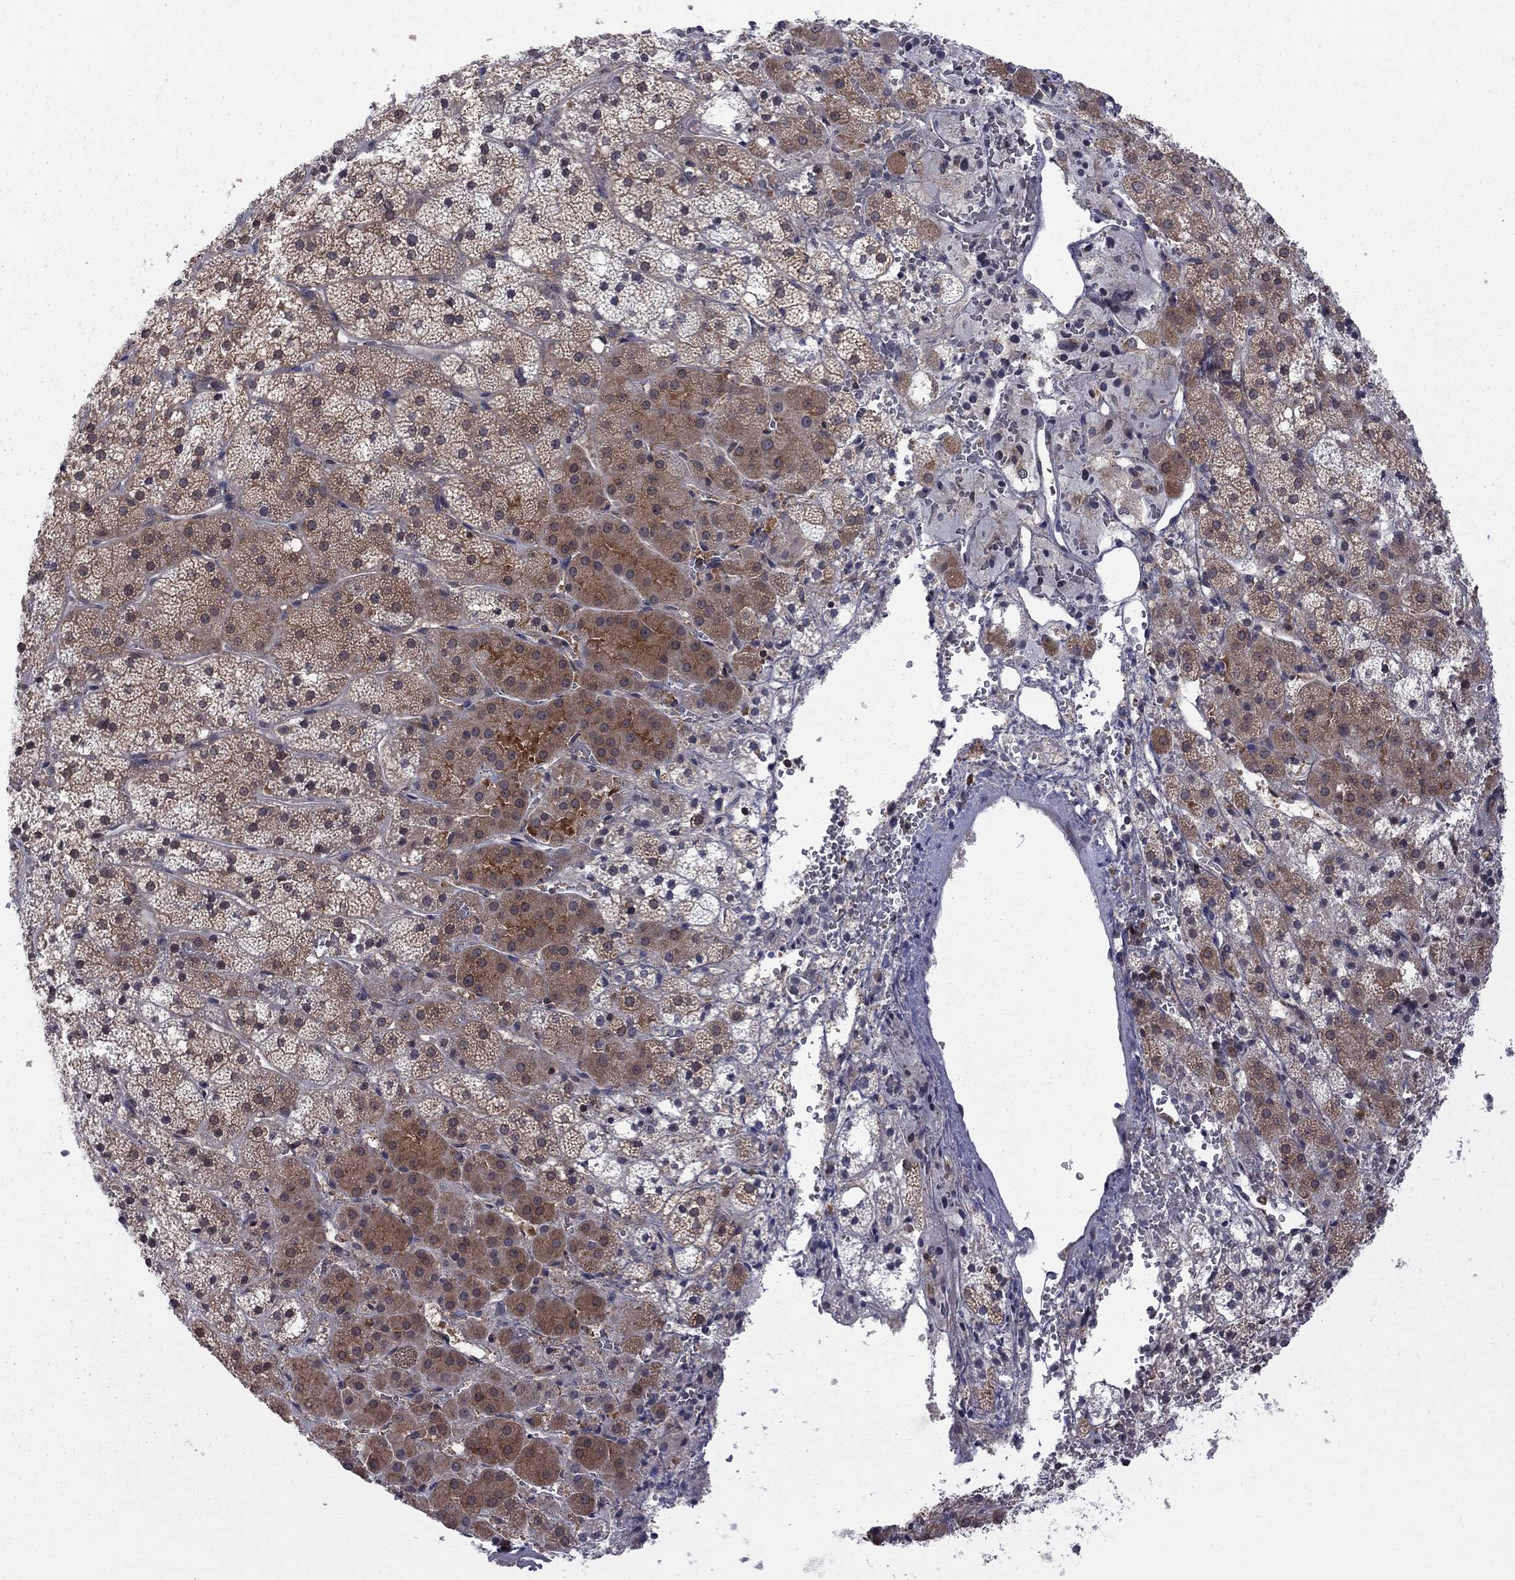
{"staining": {"intensity": "strong", "quantity": ">75%", "location": "cytoplasmic/membranous"}, "tissue": "adrenal gland", "cell_type": "Glandular cells", "image_type": "normal", "snomed": [{"axis": "morphology", "description": "Normal tissue, NOS"}, {"axis": "topography", "description": "Adrenal gland"}], "caption": "Approximately >75% of glandular cells in normal adrenal gland demonstrate strong cytoplasmic/membranous protein positivity as visualized by brown immunohistochemical staining.", "gene": "NAA50", "patient": {"sex": "male", "age": 53}}